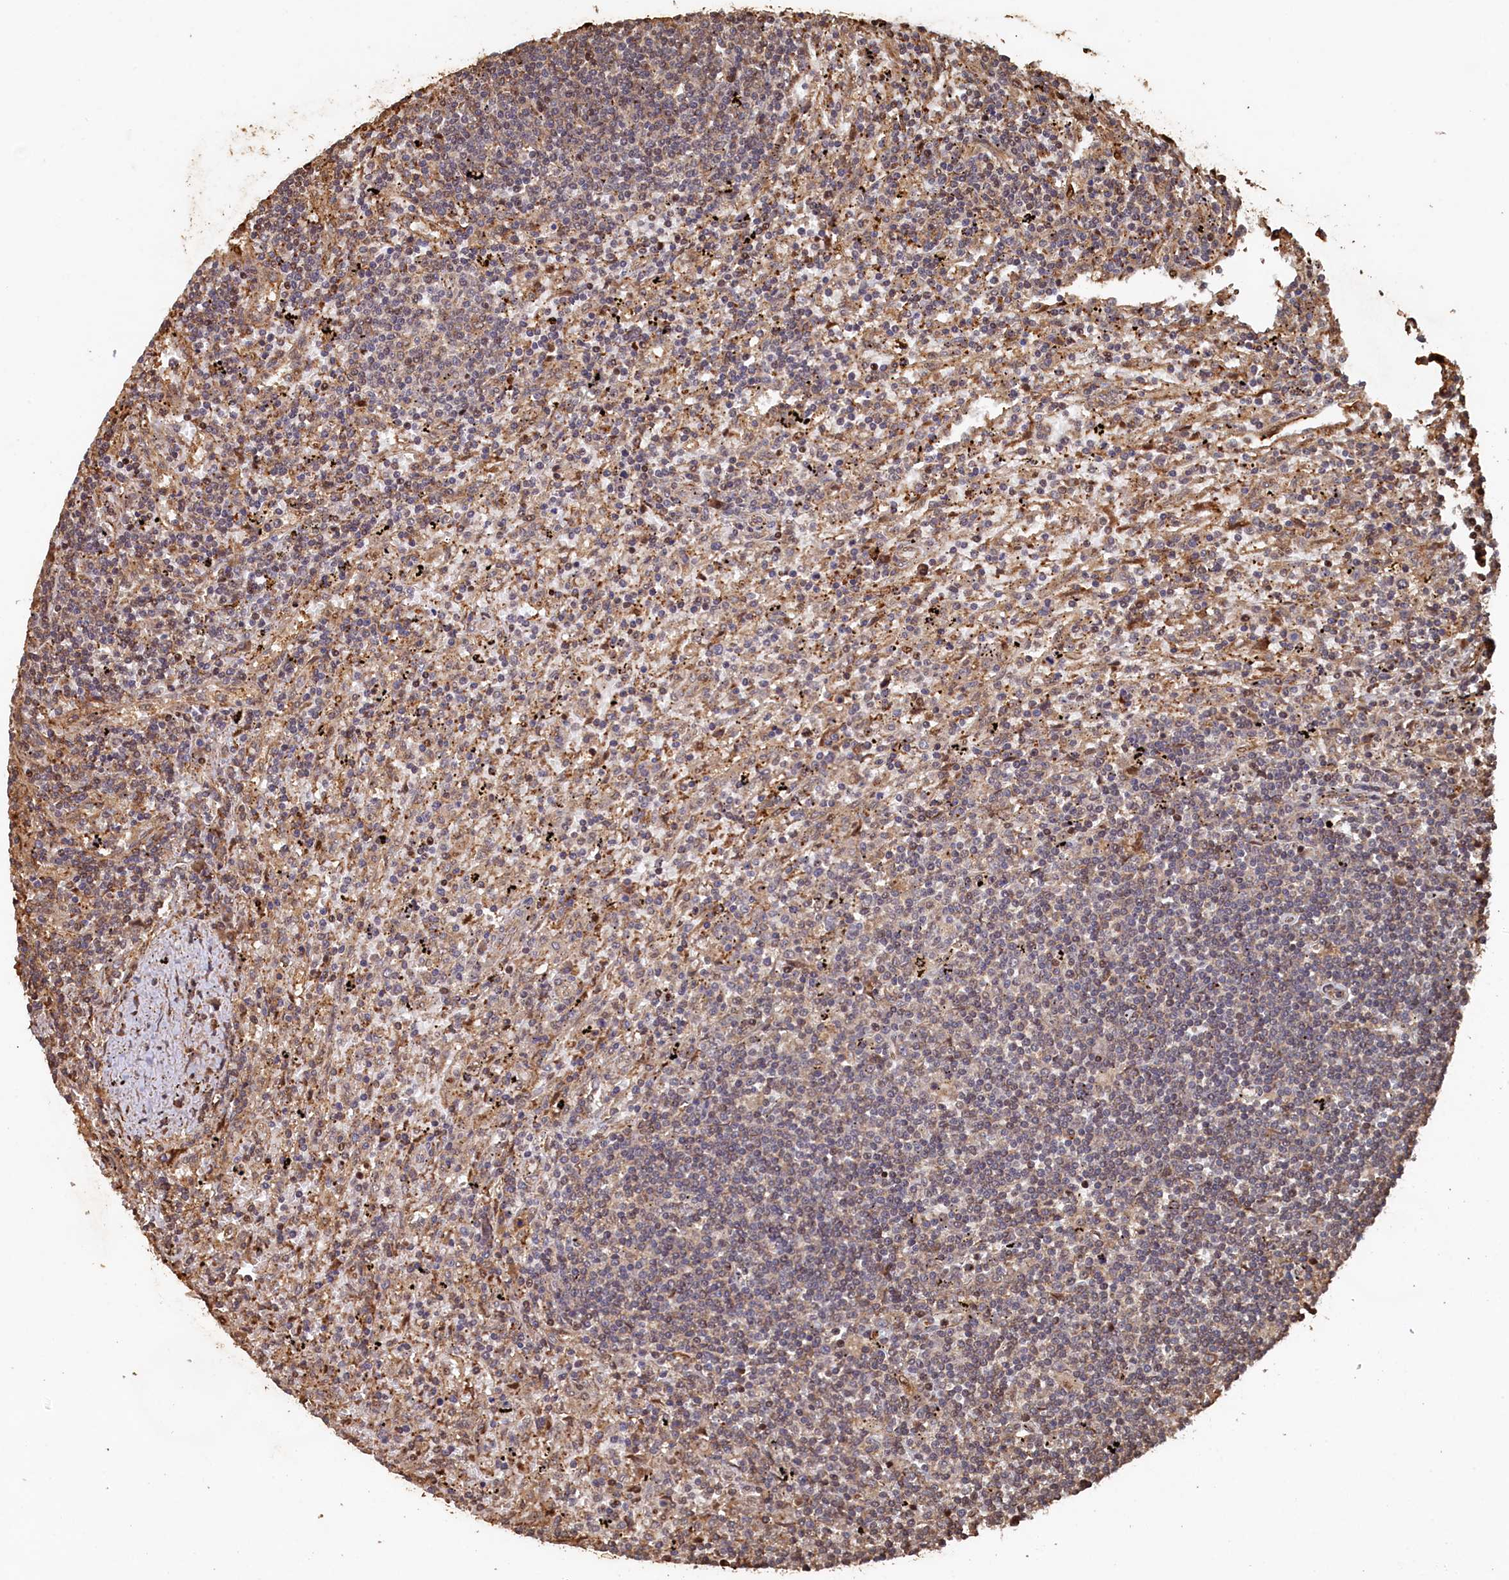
{"staining": {"intensity": "negative", "quantity": "none", "location": "none"}, "tissue": "lymphoma", "cell_type": "Tumor cells", "image_type": "cancer", "snomed": [{"axis": "morphology", "description": "Malignant lymphoma, non-Hodgkin's type, Low grade"}, {"axis": "topography", "description": "Spleen"}], "caption": "An image of human low-grade malignant lymphoma, non-Hodgkin's type is negative for staining in tumor cells.", "gene": "PIGN", "patient": {"sex": "male", "age": 76}}